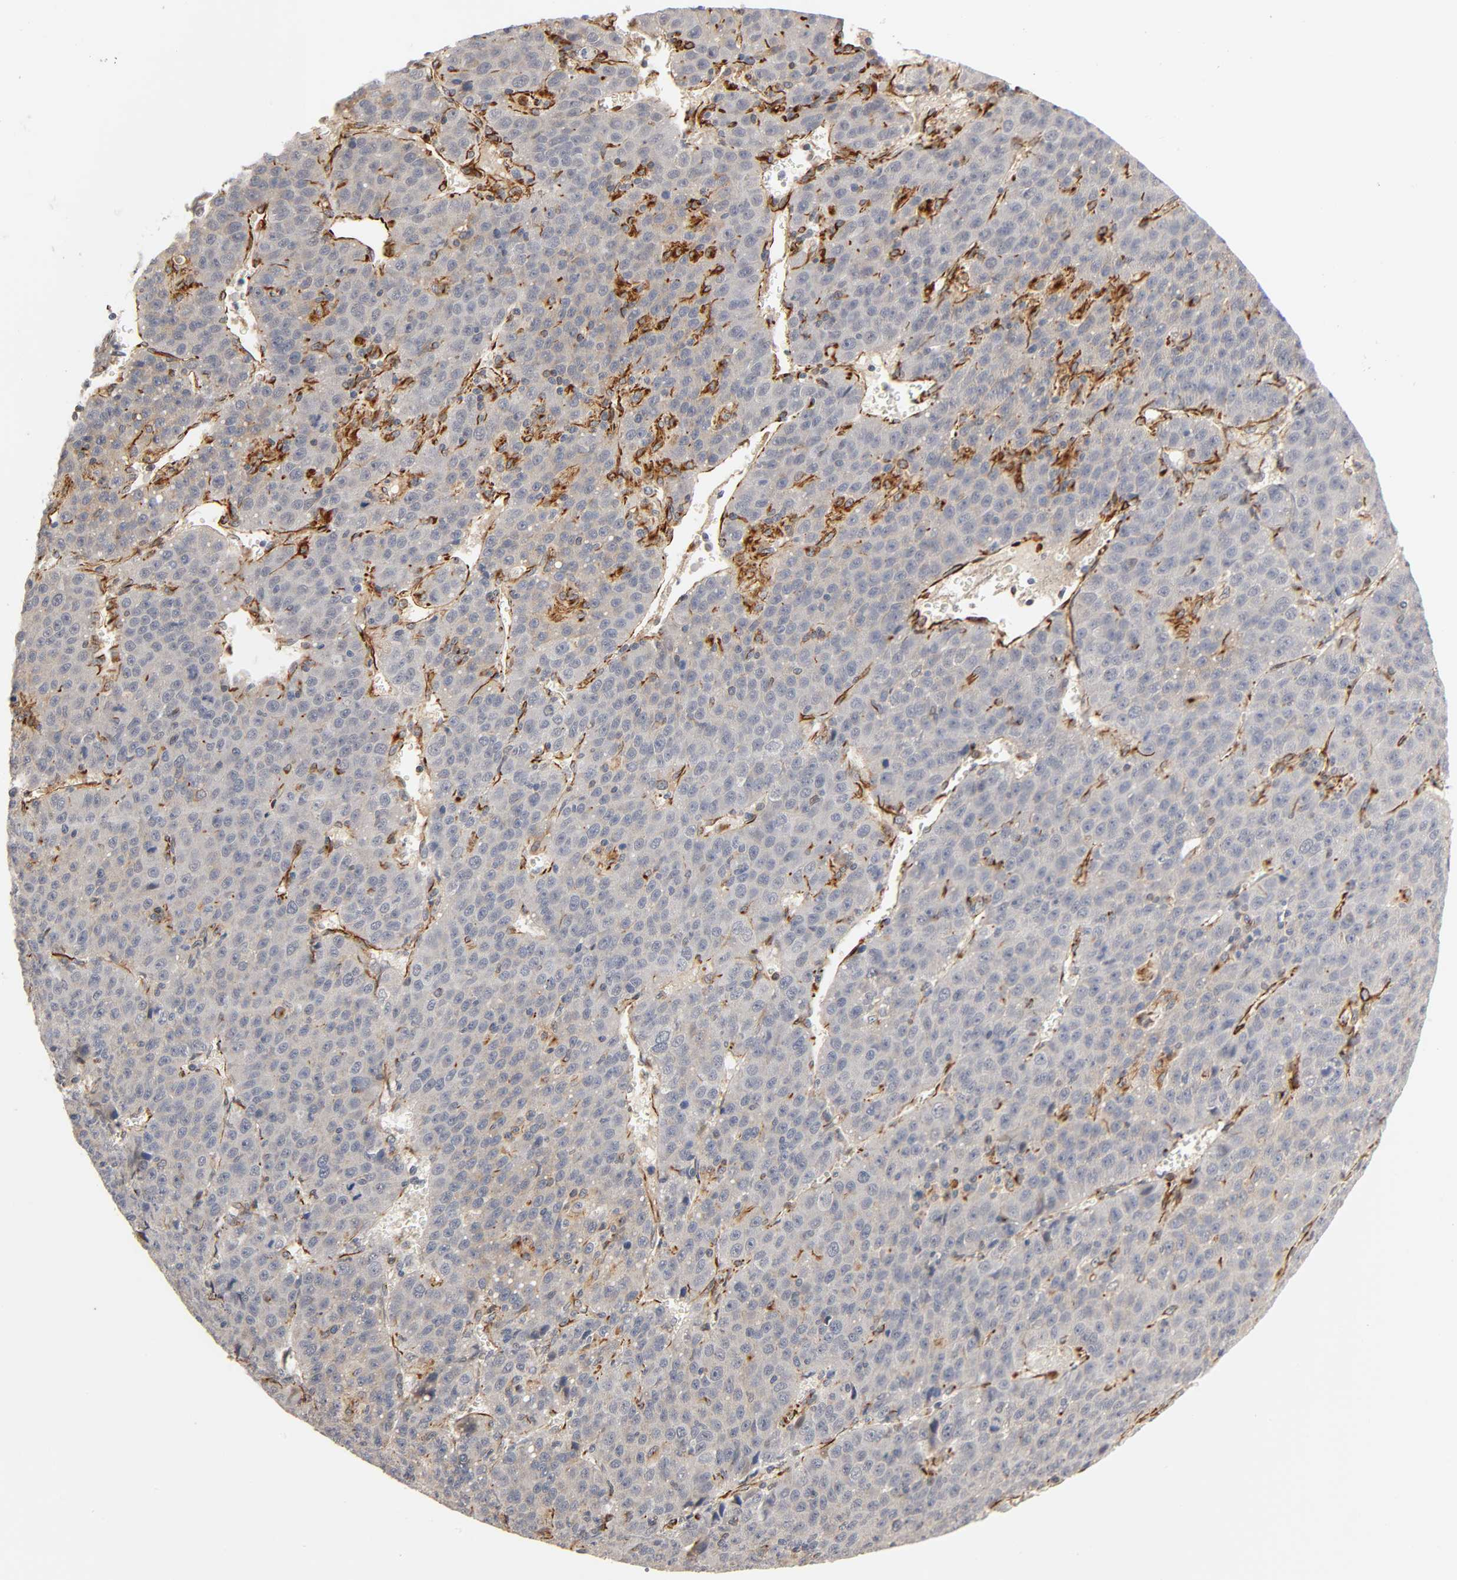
{"staining": {"intensity": "weak", "quantity": ">75%", "location": "cytoplasmic/membranous"}, "tissue": "liver cancer", "cell_type": "Tumor cells", "image_type": "cancer", "snomed": [{"axis": "morphology", "description": "Carcinoma, Hepatocellular, NOS"}, {"axis": "topography", "description": "Liver"}], "caption": "Immunohistochemical staining of hepatocellular carcinoma (liver) exhibits weak cytoplasmic/membranous protein expression in about >75% of tumor cells.", "gene": "REEP6", "patient": {"sex": "female", "age": 53}}